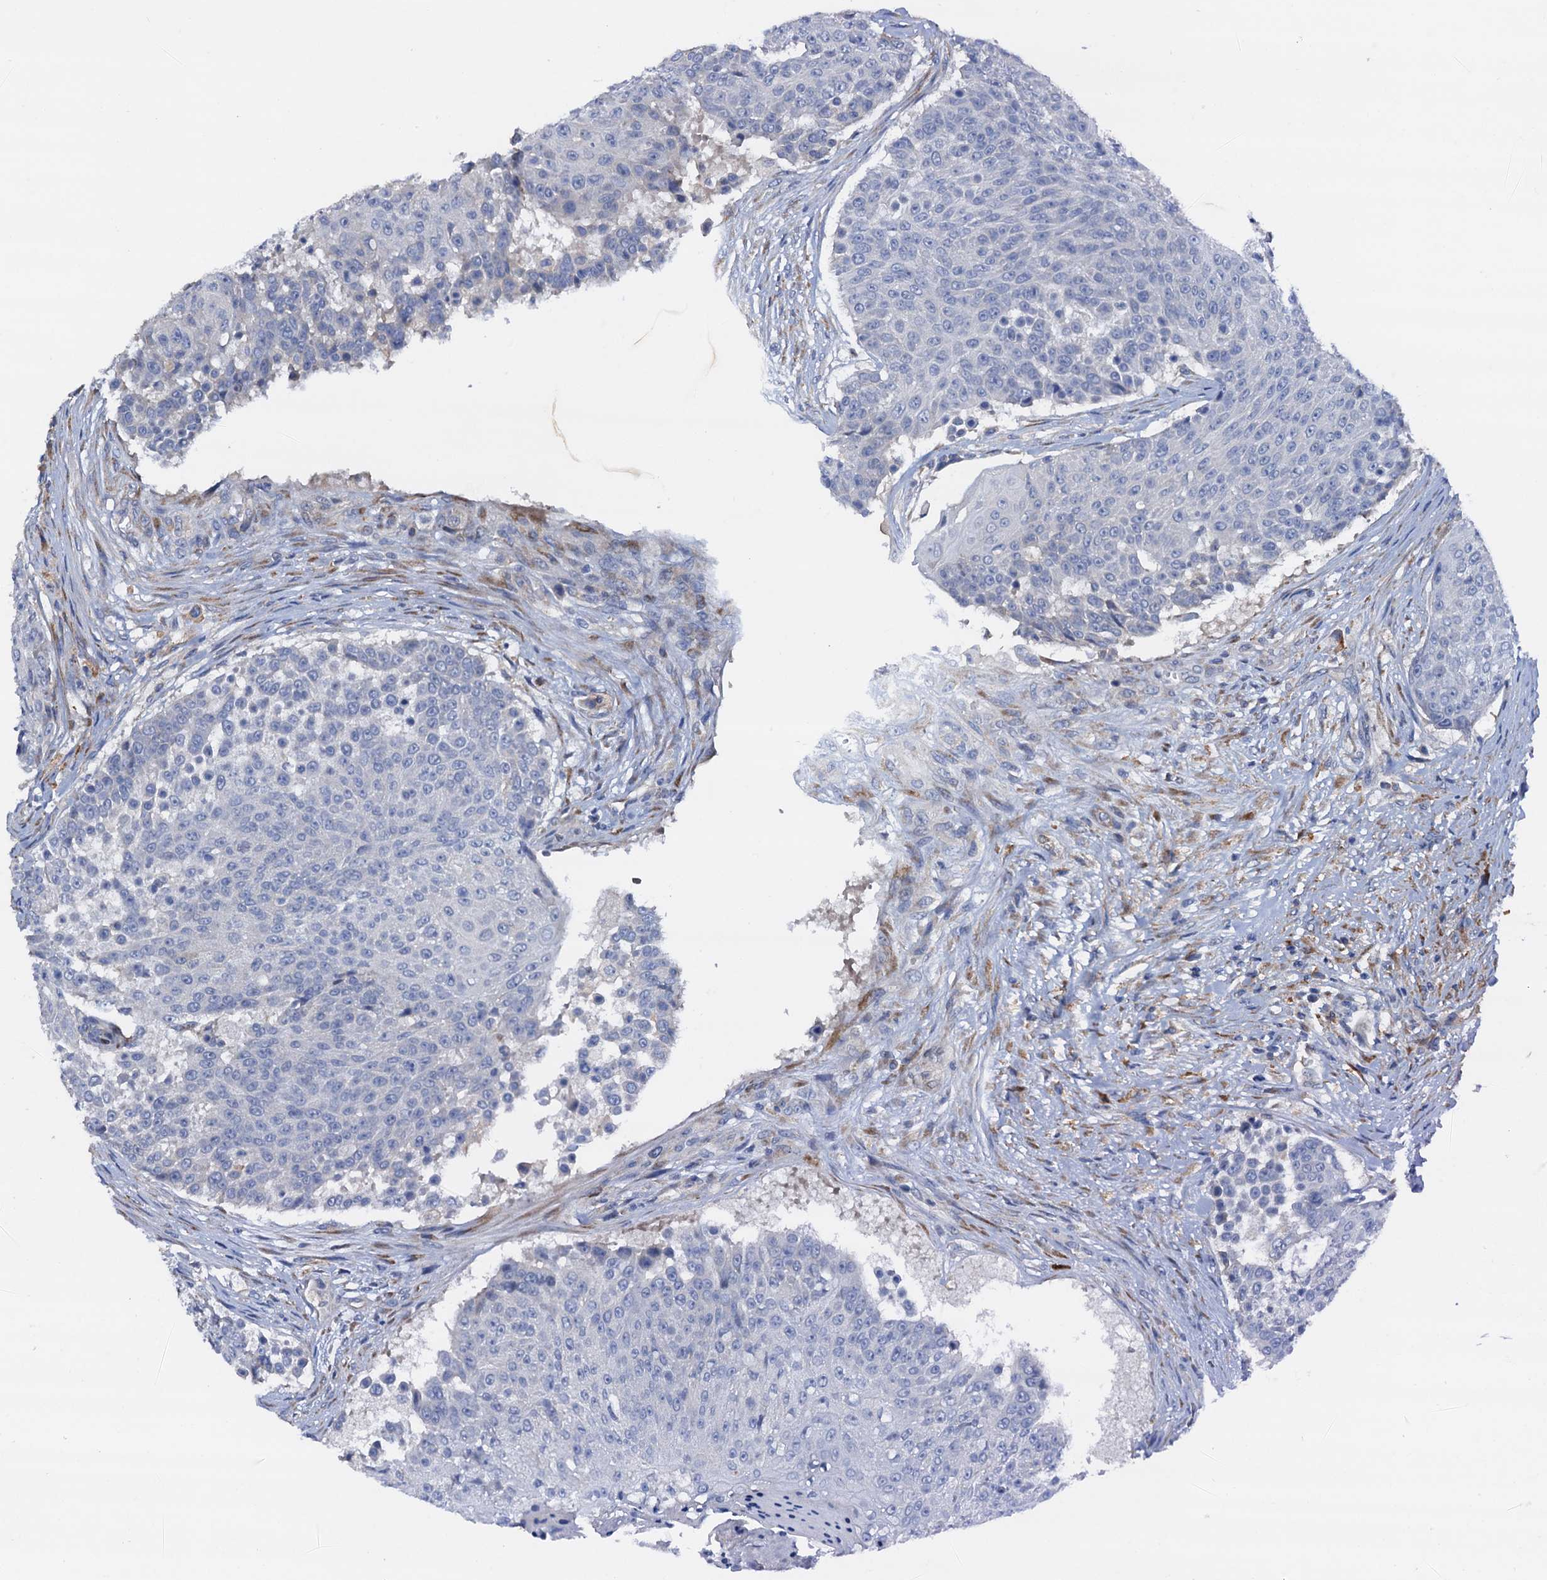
{"staining": {"intensity": "negative", "quantity": "none", "location": "none"}, "tissue": "urothelial cancer", "cell_type": "Tumor cells", "image_type": "cancer", "snomed": [{"axis": "morphology", "description": "Urothelial carcinoma, High grade"}, {"axis": "topography", "description": "Urinary bladder"}], "caption": "IHC of human high-grade urothelial carcinoma exhibits no staining in tumor cells.", "gene": "RASSF9", "patient": {"sex": "female", "age": 63}}